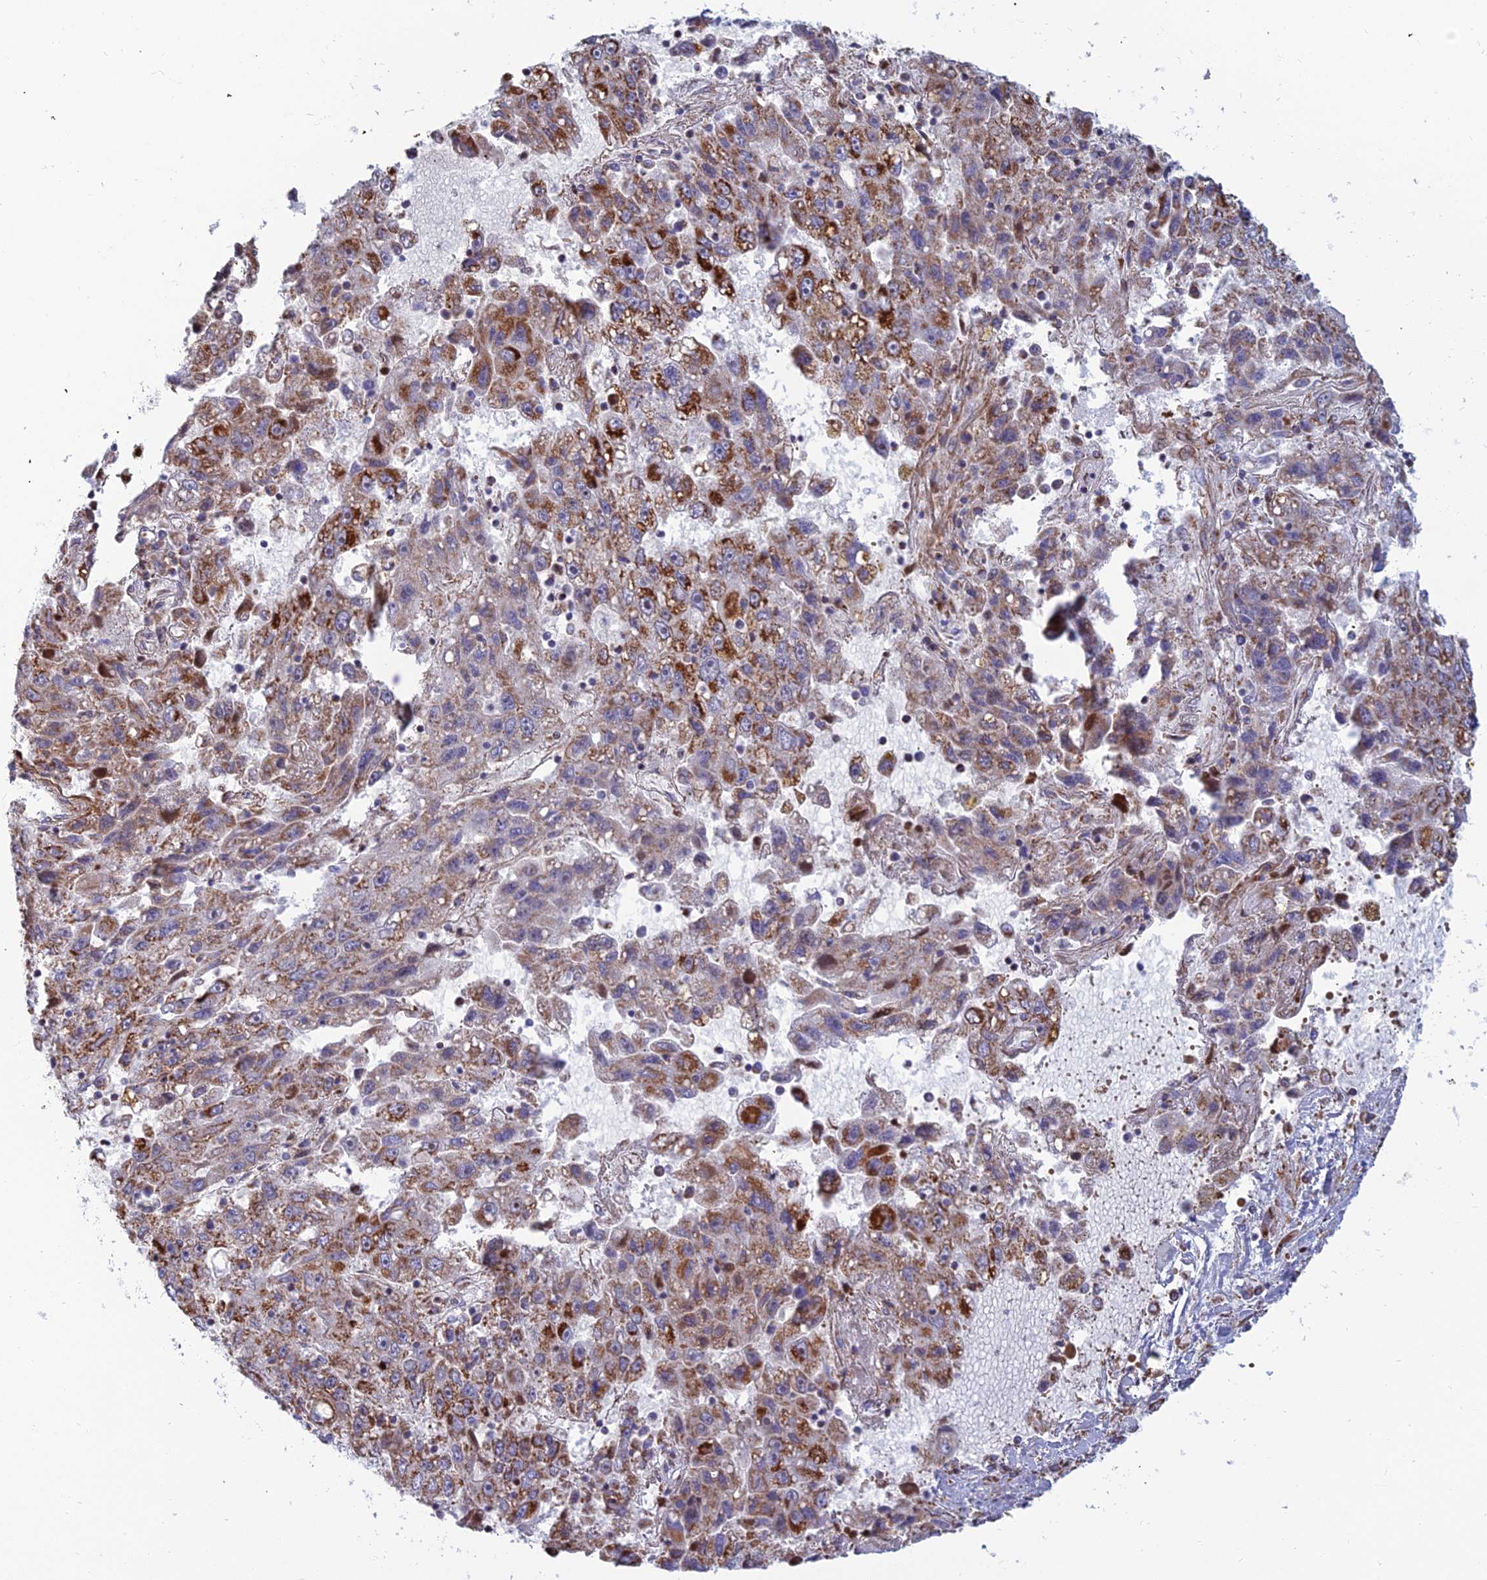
{"staining": {"intensity": "strong", "quantity": "25%-75%", "location": "cytoplasmic/membranous"}, "tissue": "liver cancer", "cell_type": "Tumor cells", "image_type": "cancer", "snomed": [{"axis": "morphology", "description": "Carcinoma, Hepatocellular, NOS"}, {"axis": "topography", "description": "Liver"}], "caption": "Liver cancer (hepatocellular carcinoma) stained with a brown dye reveals strong cytoplasmic/membranous positive expression in approximately 25%-75% of tumor cells.", "gene": "SLC35F4", "patient": {"sex": "male", "age": 49}}